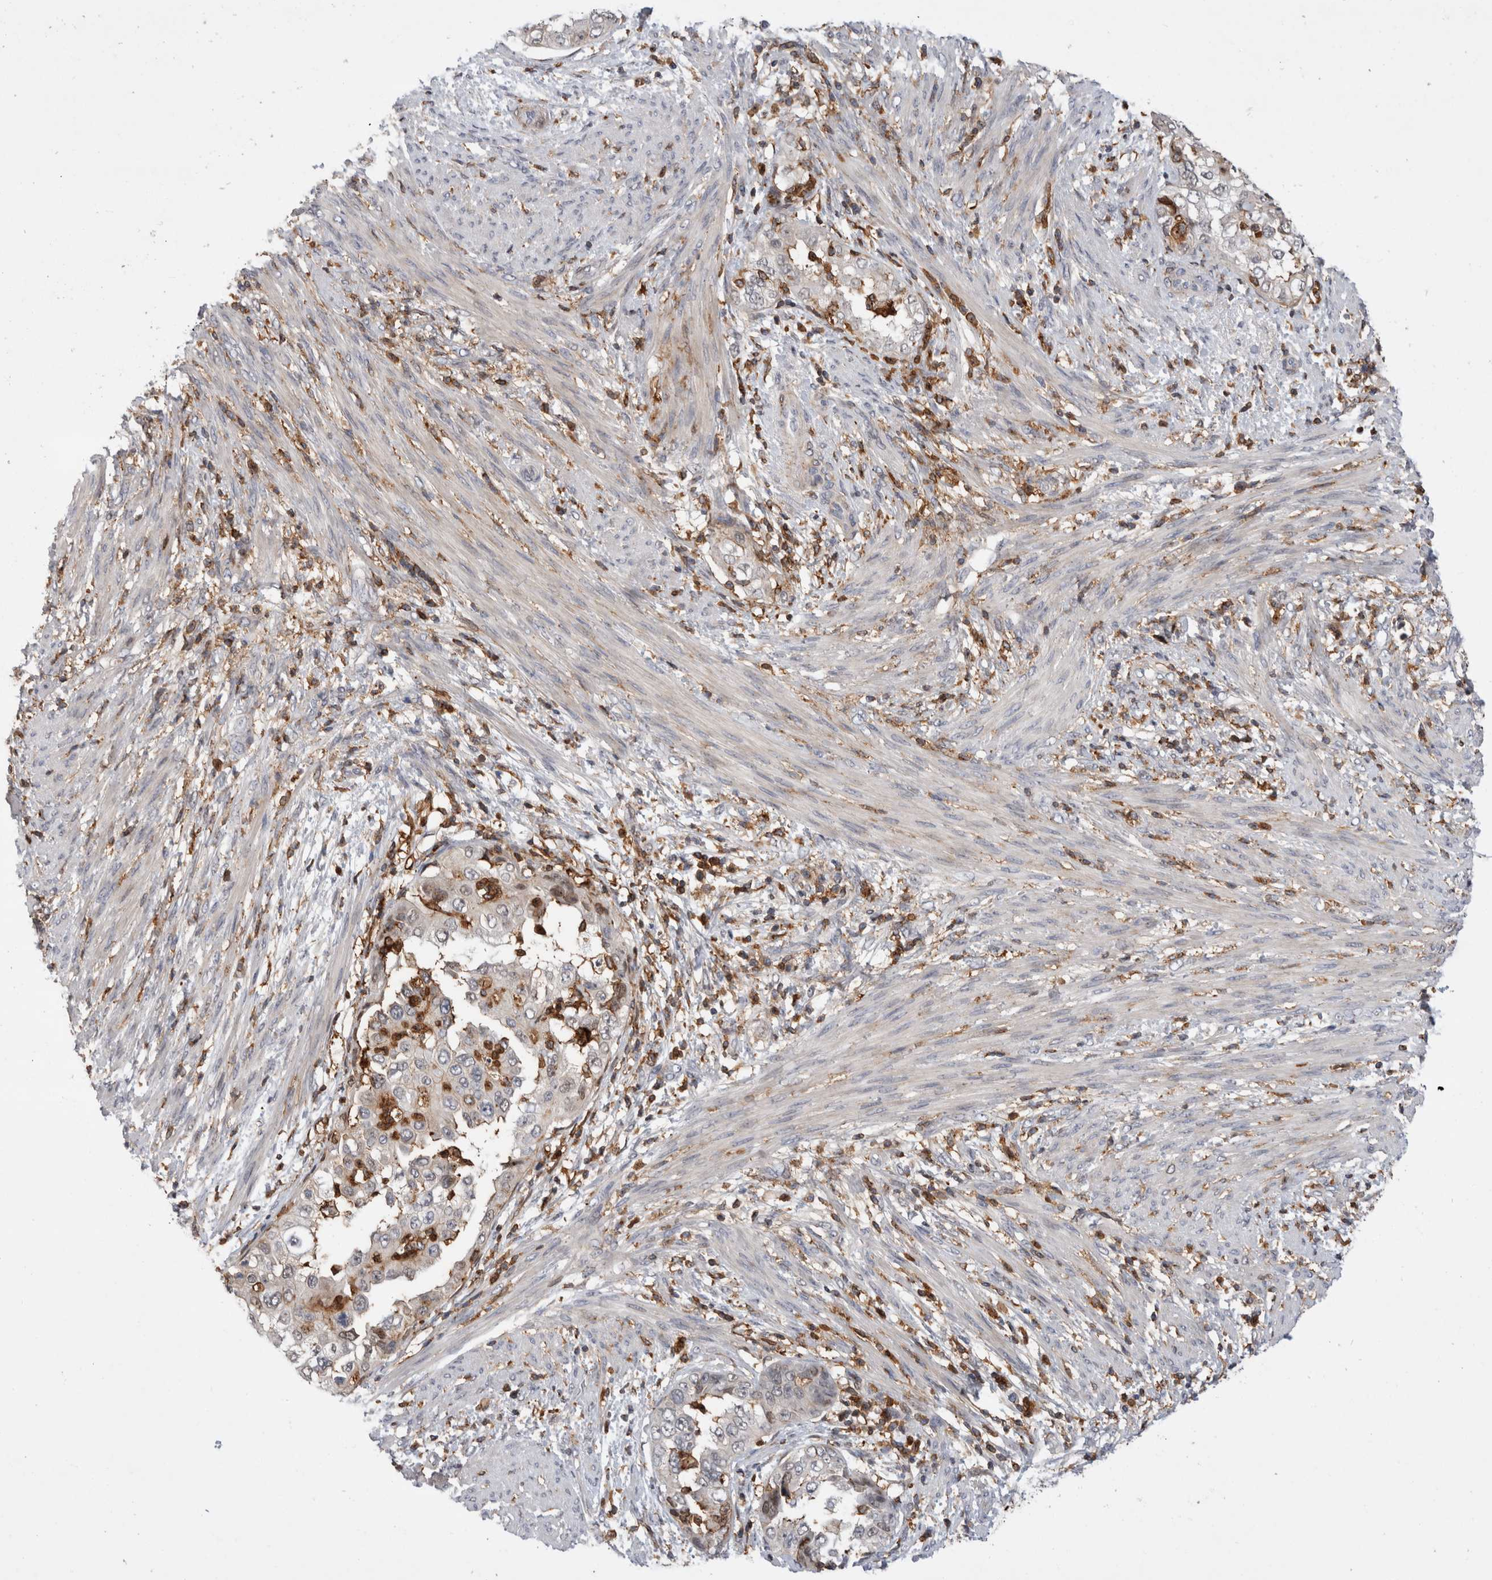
{"staining": {"intensity": "negative", "quantity": "none", "location": "none"}, "tissue": "endometrial cancer", "cell_type": "Tumor cells", "image_type": "cancer", "snomed": [{"axis": "morphology", "description": "Adenocarcinoma, NOS"}, {"axis": "topography", "description": "Endometrium"}], "caption": "The photomicrograph reveals no significant expression in tumor cells of endometrial cancer (adenocarcinoma).", "gene": "CCDC88B", "patient": {"sex": "female", "age": 85}}